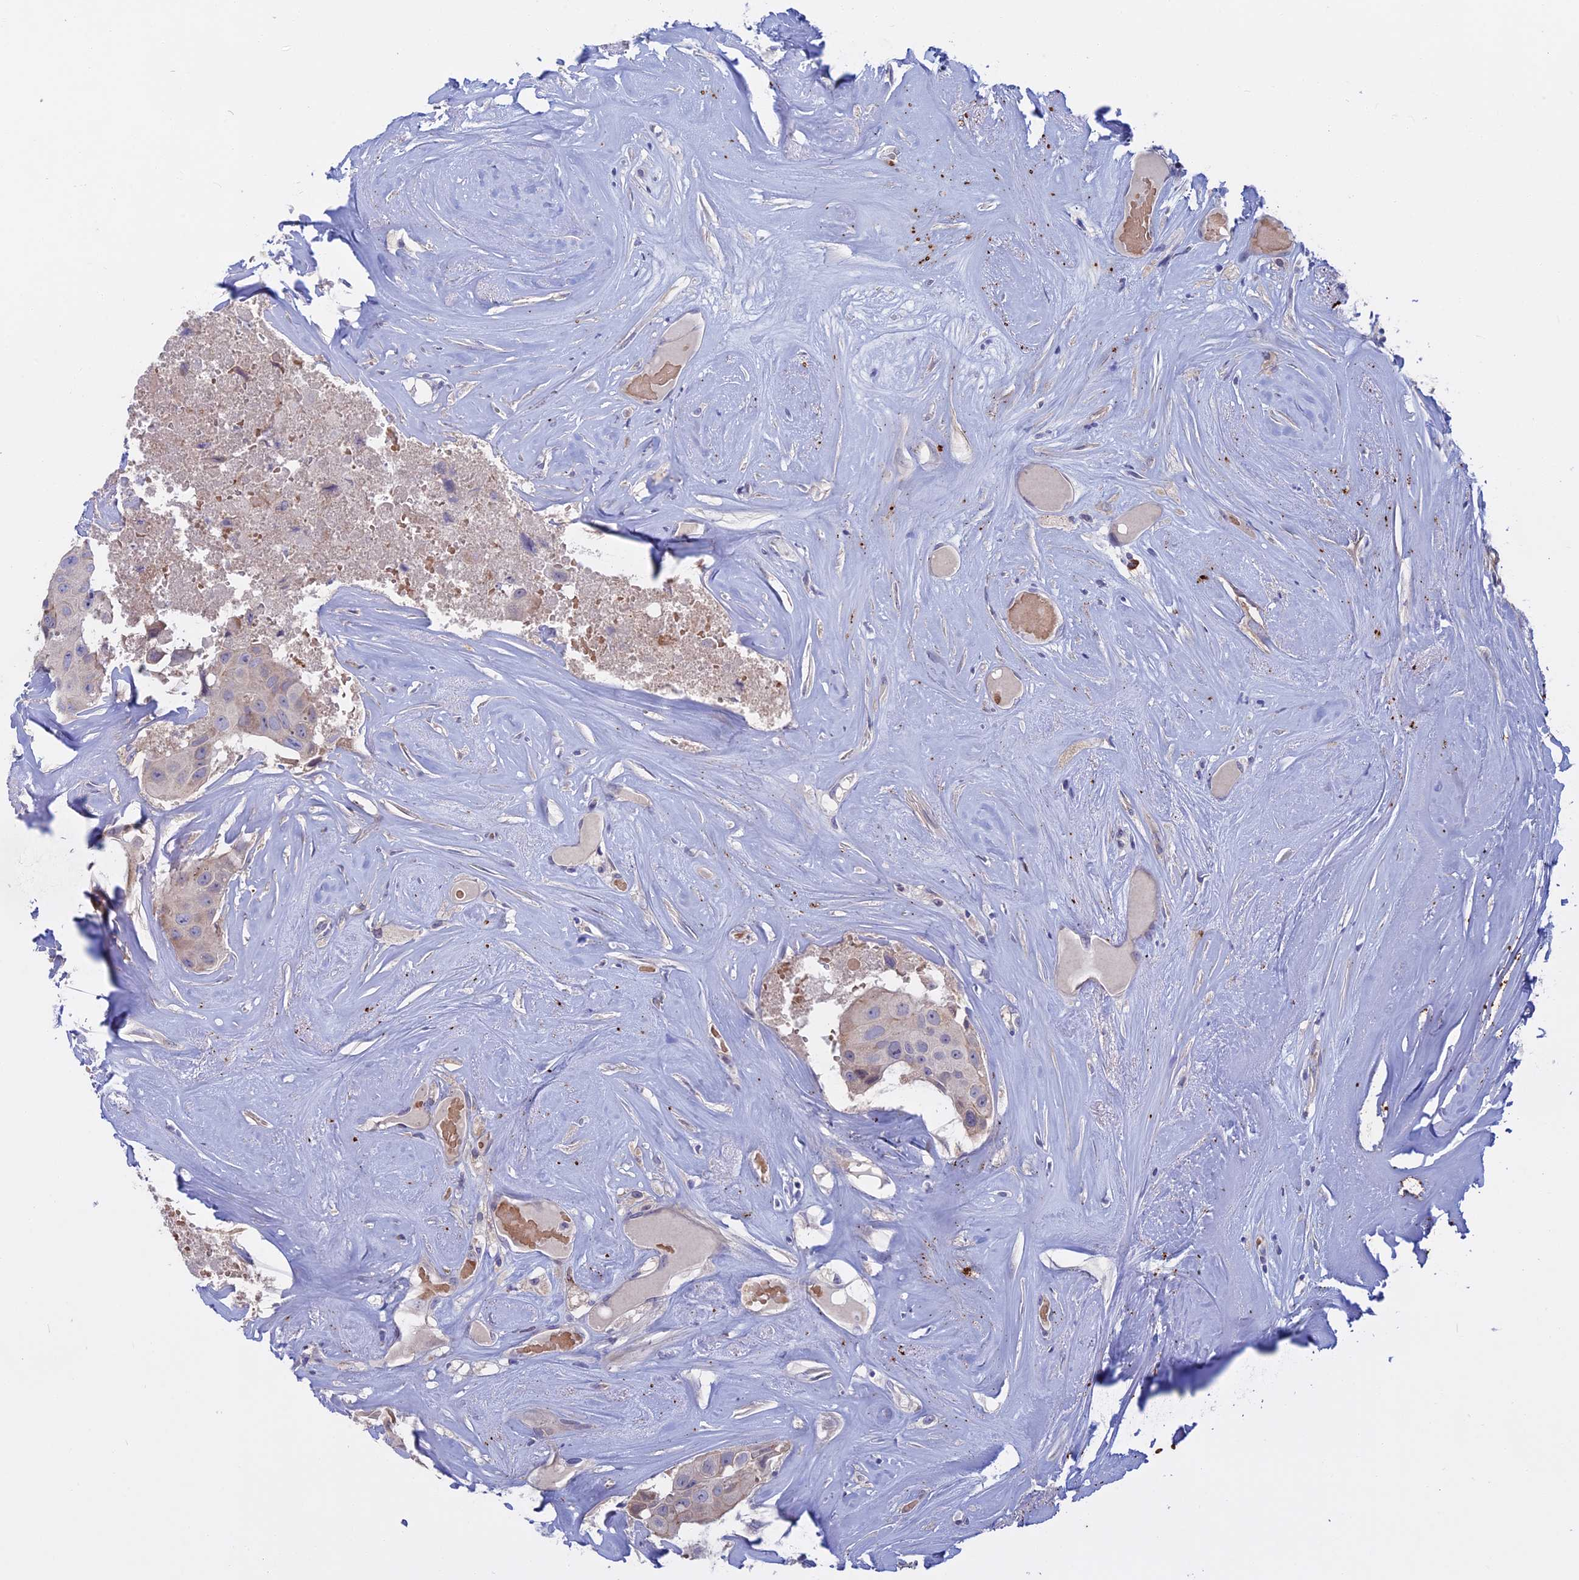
{"staining": {"intensity": "negative", "quantity": "none", "location": "none"}, "tissue": "head and neck cancer", "cell_type": "Tumor cells", "image_type": "cancer", "snomed": [{"axis": "morphology", "description": "Adenocarcinoma, NOS"}, {"axis": "morphology", "description": "Adenocarcinoma, metastatic, NOS"}, {"axis": "topography", "description": "Head-Neck"}], "caption": "Tumor cells are negative for brown protein staining in head and neck cancer (adenocarcinoma).", "gene": "SLC2A6", "patient": {"sex": "male", "age": 75}}